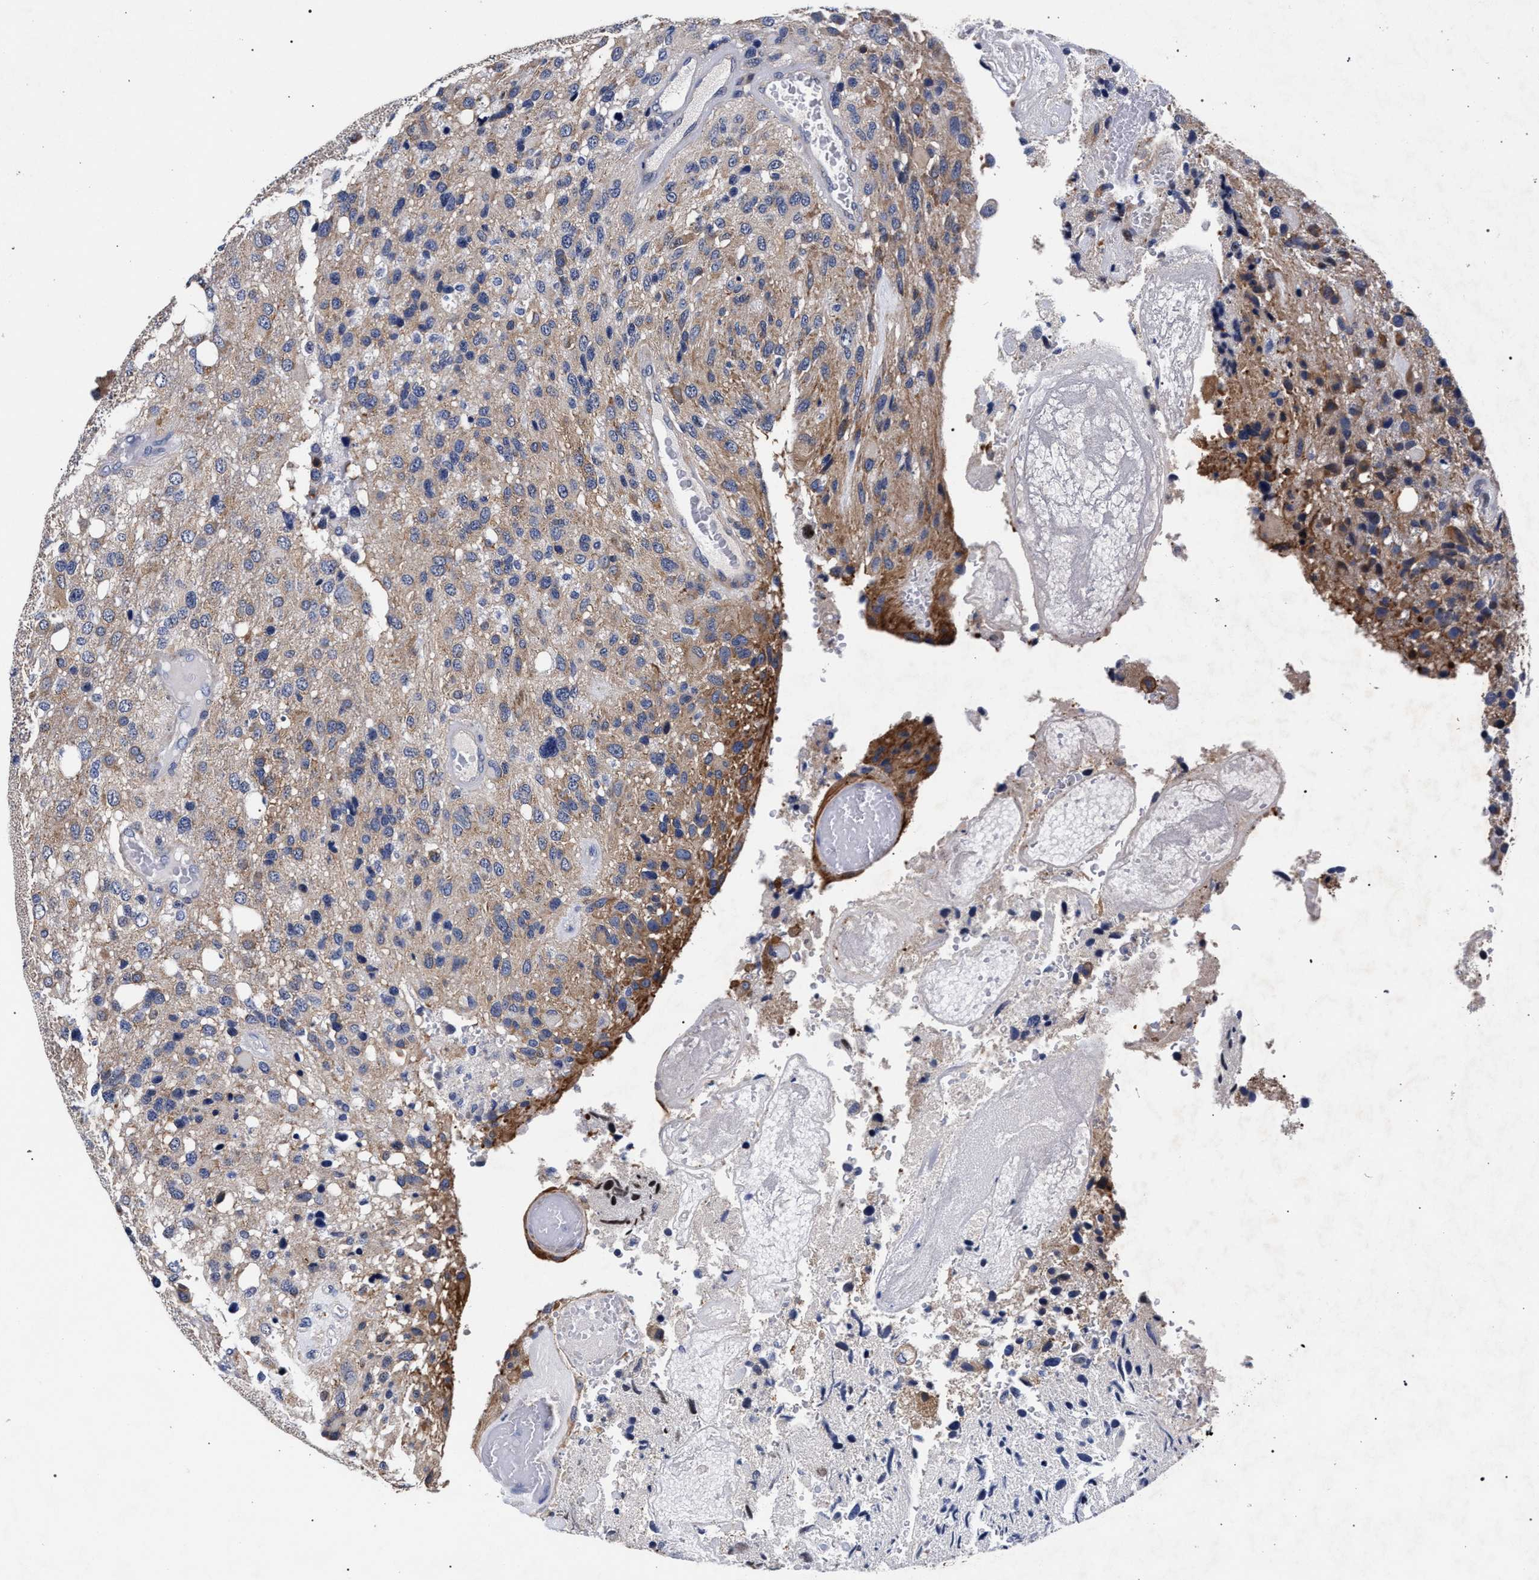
{"staining": {"intensity": "weak", "quantity": "<25%", "location": "cytoplasmic/membranous"}, "tissue": "glioma", "cell_type": "Tumor cells", "image_type": "cancer", "snomed": [{"axis": "morphology", "description": "Glioma, malignant, High grade"}, {"axis": "topography", "description": "Brain"}], "caption": "Tumor cells are negative for brown protein staining in malignant glioma (high-grade).", "gene": "CFAP95", "patient": {"sex": "female", "age": 58}}